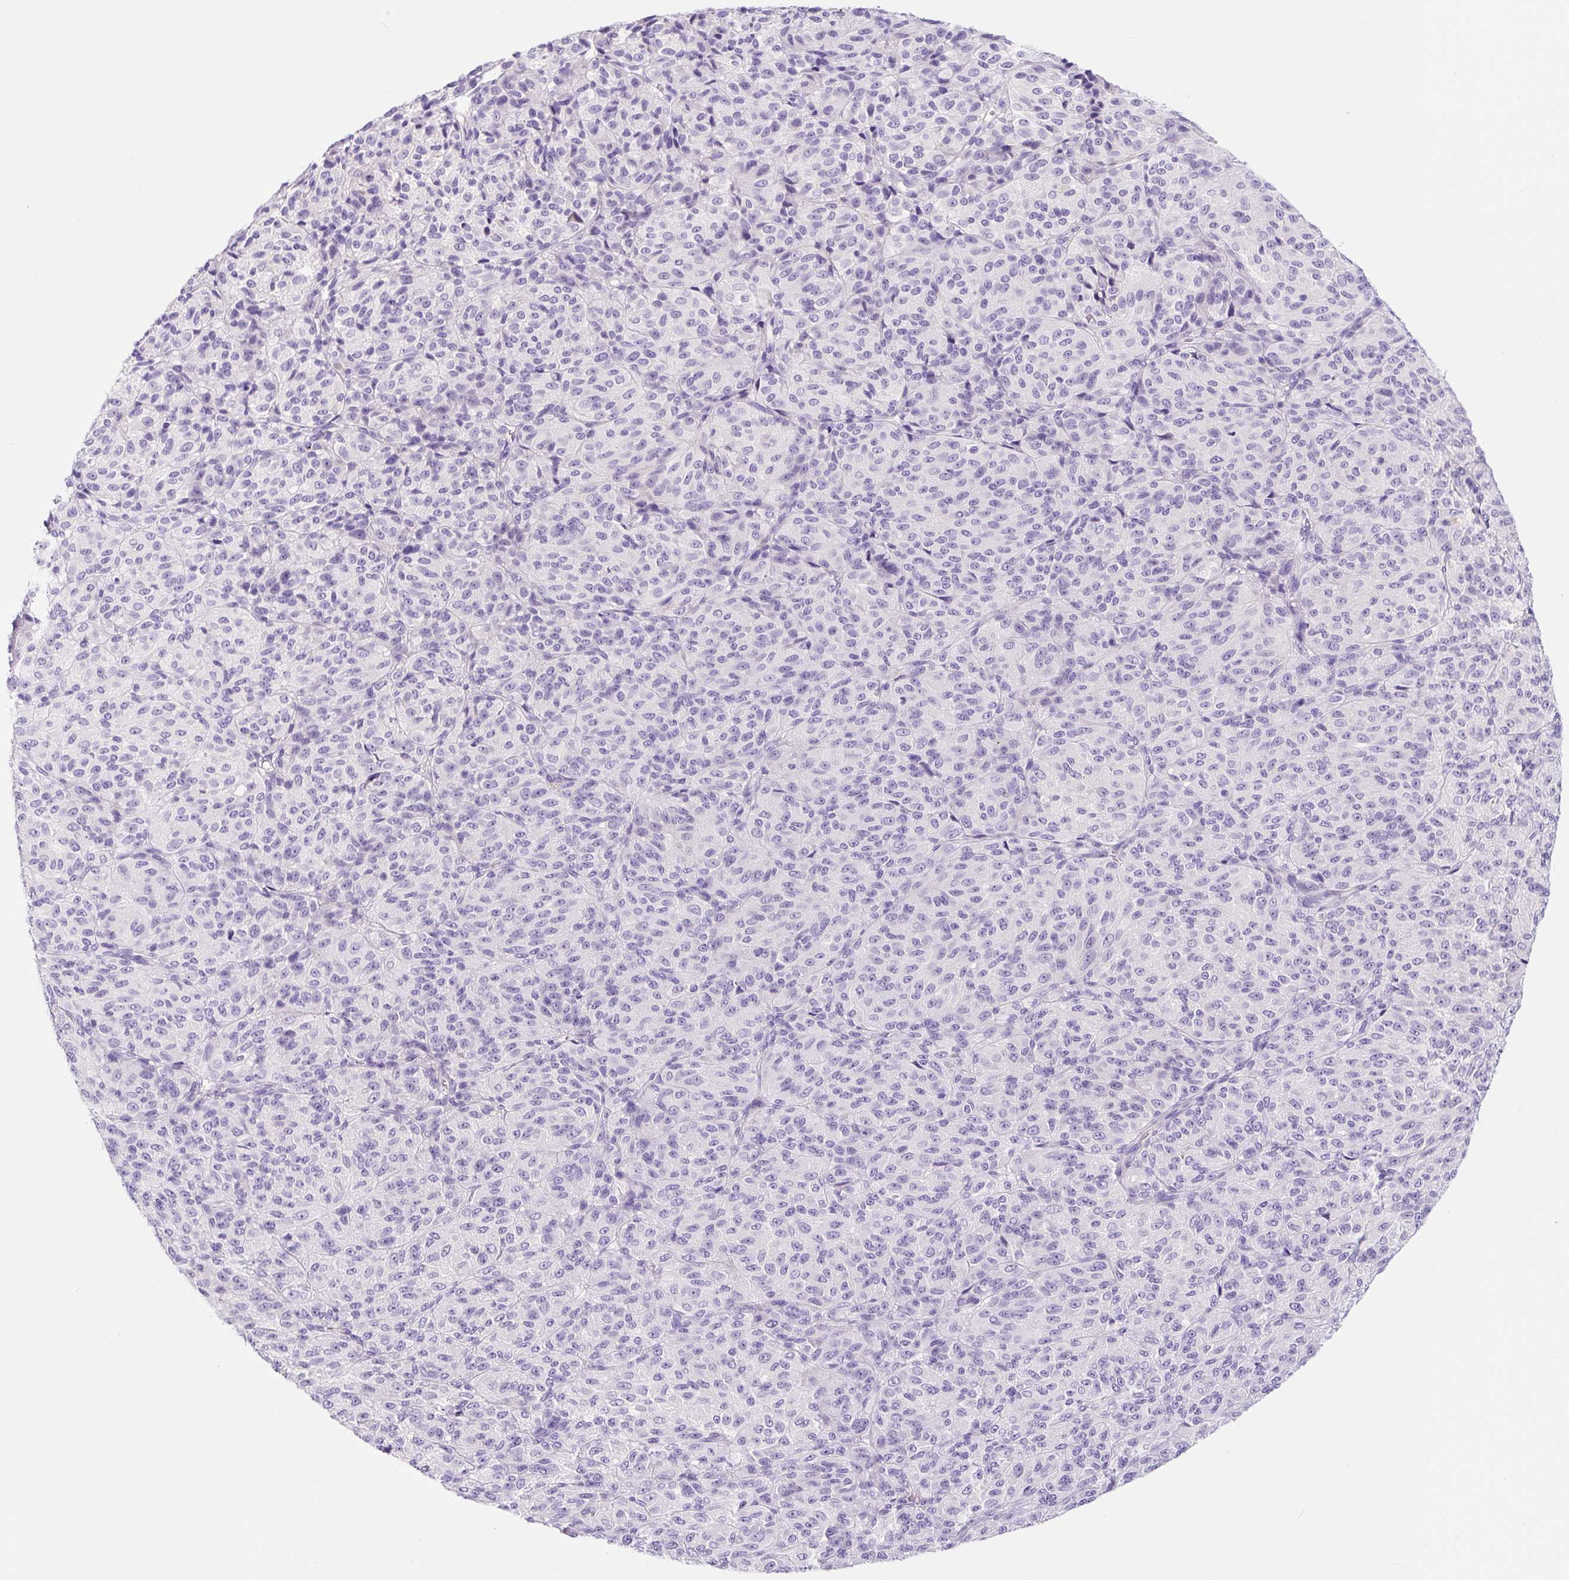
{"staining": {"intensity": "negative", "quantity": "none", "location": "none"}, "tissue": "melanoma", "cell_type": "Tumor cells", "image_type": "cancer", "snomed": [{"axis": "morphology", "description": "Malignant melanoma, Metastatic site"}, {"axis": "topography", "description": "Brain"}], "caption": "High power microscopy image of an immunohistochemistry histopathology image of melanoma, revealing no significant staining in tumor cells. (Stains: DAB immunohistochemistry with hematoxylin counter stain, Microscopy: brightfield microscopy at high magnification).", "gene": "RNF212B", "patient": {"sex": "female", "age": 56}}